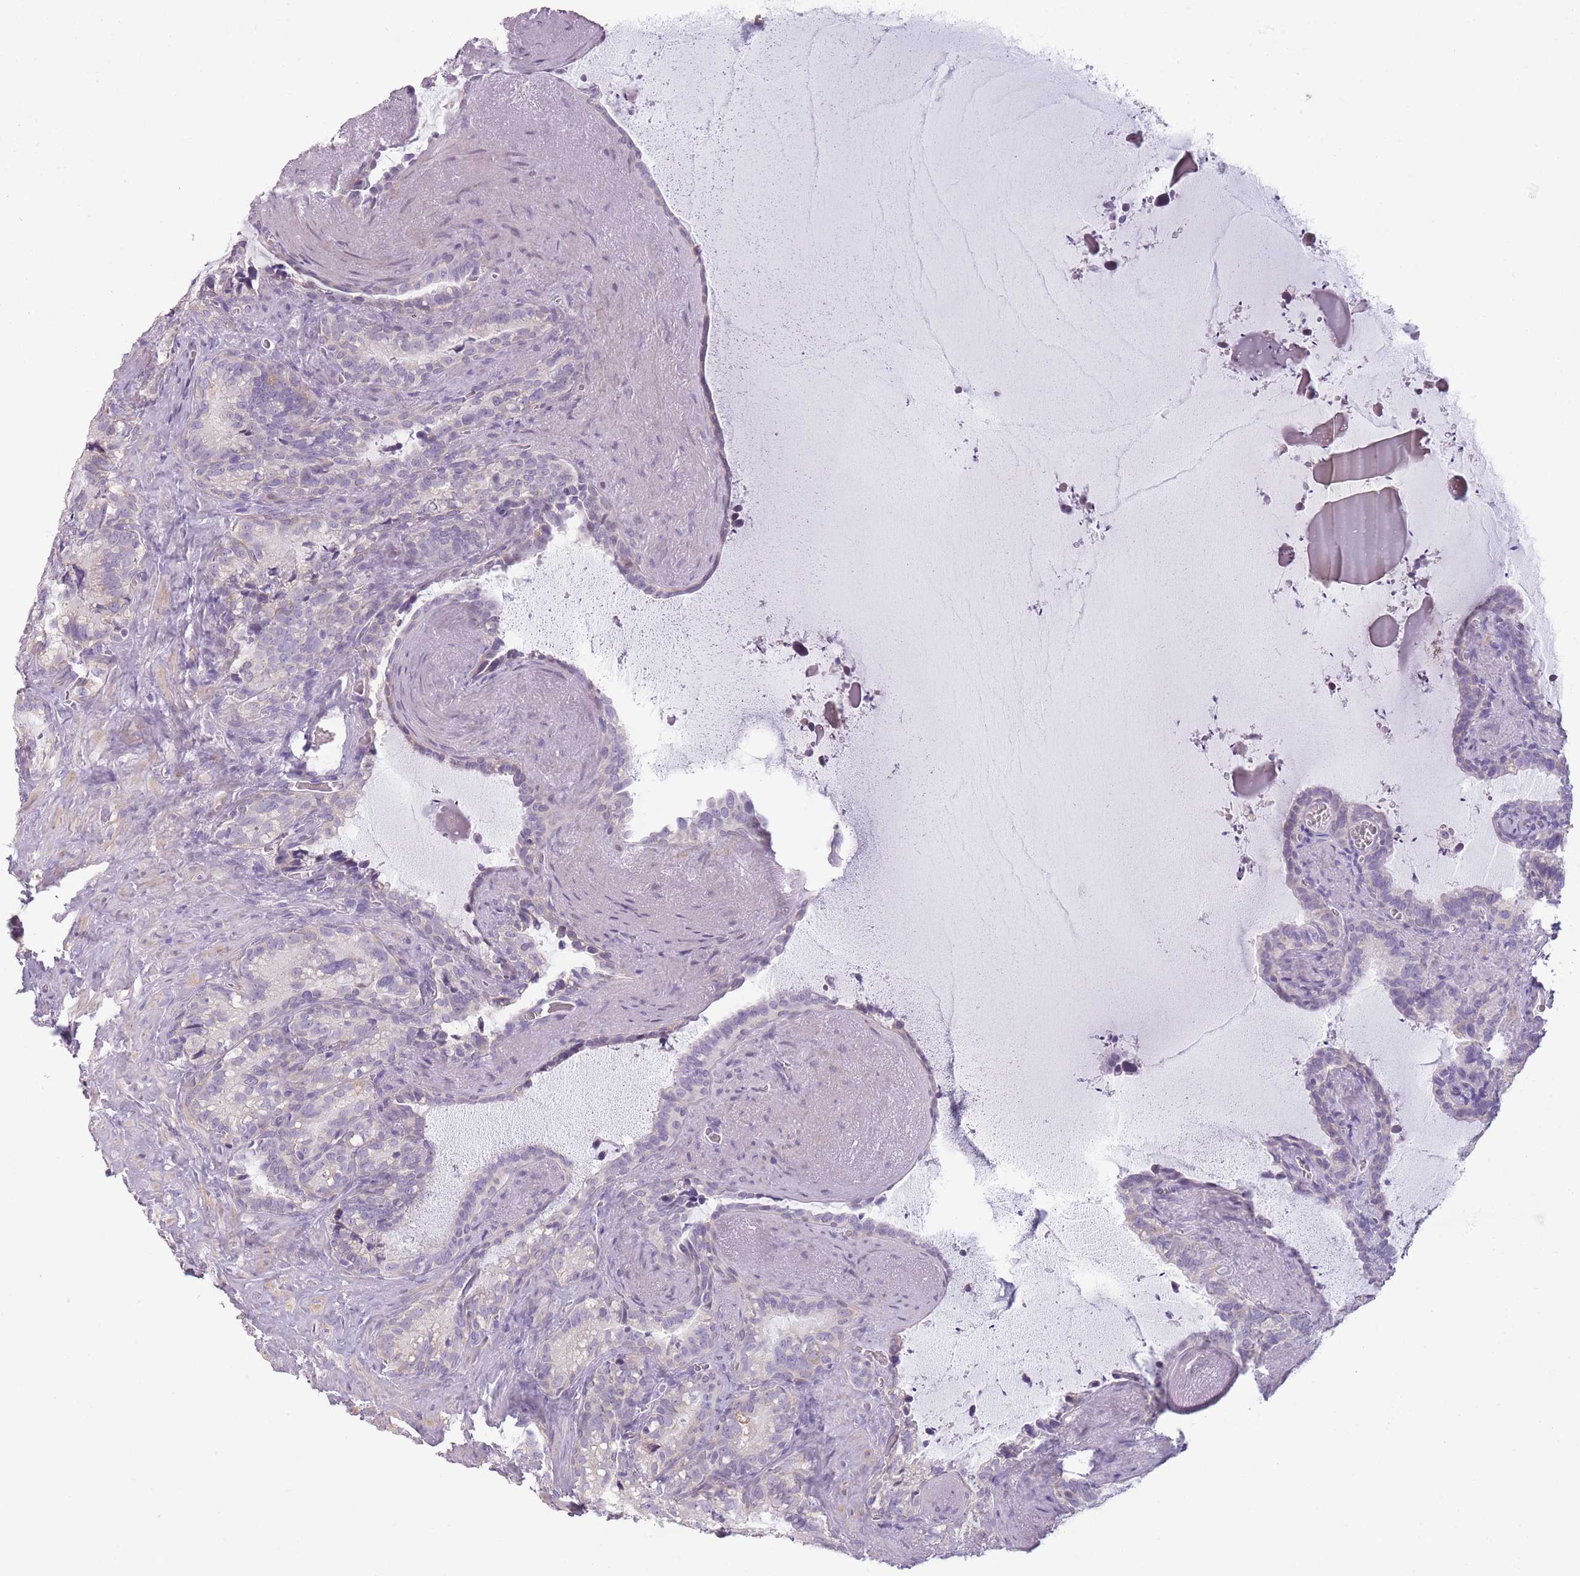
{"staining": {"intensity": "negative", "quantity": "none", "location": "none"}, "tissue": "seminal vesicle", "cell_type": "Glandular cells", "image_type": "normal", "snomed": [{"axis": "morphology", "description": "Normal tissue, NOS"}, {"axis": "topography", "description": "Prostate"}, {"axis": "topography", "description": "Seminal veicle"}], "caption": "IHC photomicrograph of benign seminal vesicle: seminal vesicle stained with DAB (3,3'-diaminobenzidine) displays no significant protein staining in glandular cells.", "gene": "TMEM236", "patient": {"sex": "male", "age": 58}}